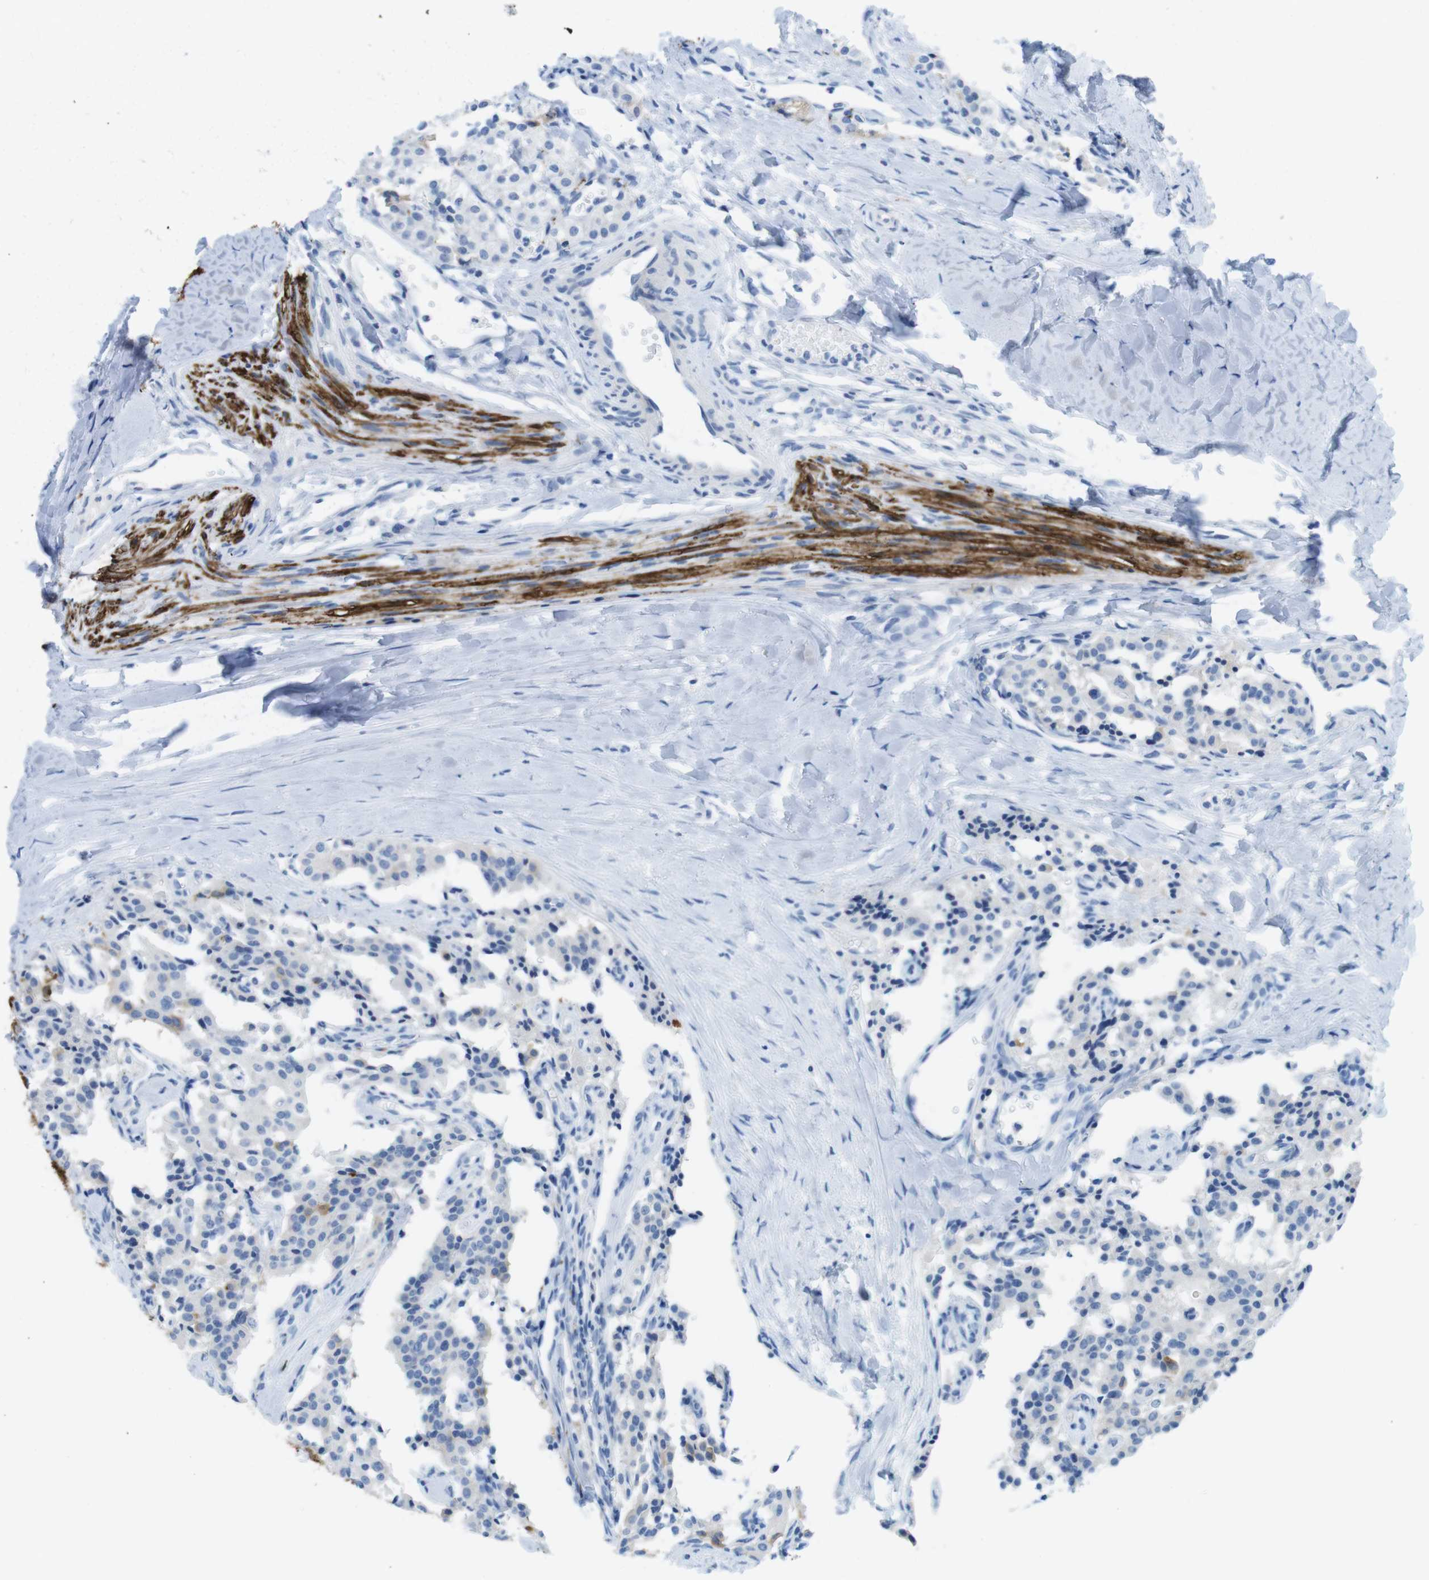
{"staining": {"intensity": "moderate", "quantity": "<25%", "location": "cytoplasmic/membranous"}, "tissue": "carcinoid", "cell_type": "Tumor cells", "image_type": "cancer", "snomed": [{"axis": "morphology", "description": "Carcinoid, malignant, NOS"}, {"axis": "topography", "description": "Lung"}], "caption": "This micrograph exhibits immunohistochemistry staining of human carcinoid (malignant), with low moderate cytoplasmic/membranous staining in about <25% of tumor cells.", "gene": "GAP43", "patient": {"sex": "male", "age": 30}}